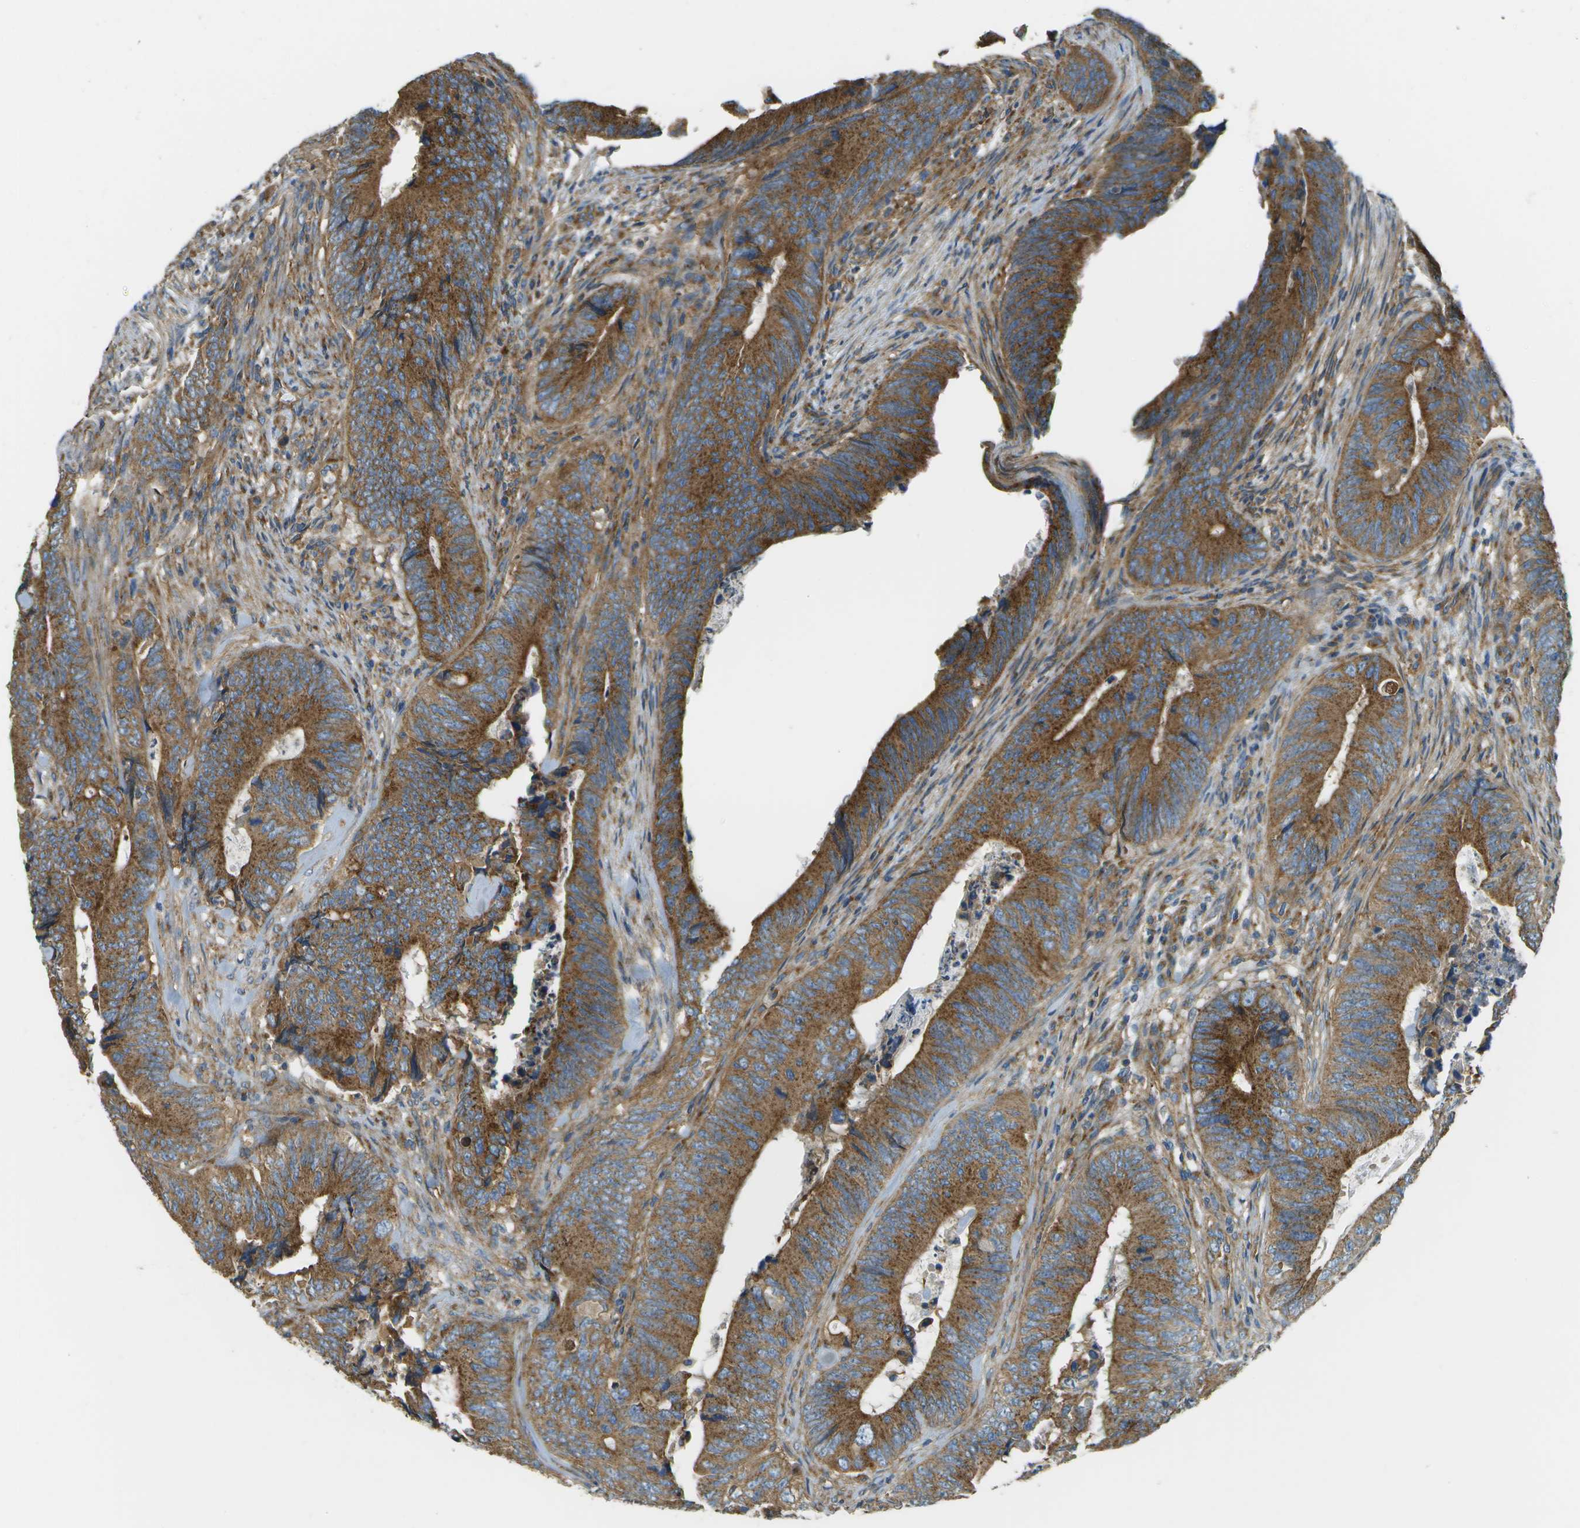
{"staining": {"intensity": "strong", "quantity": ">75%", "location": "cytoplasmic/membranous"}, "tissue": "colorectal cancer", "cell_type": "Tumor cells", "image_type": "cancer", "snomed": [{"axis": "morphology", "description": "Normal tissue, NOS"}, {"axis": "morphology", "description": "Adenocarcinoma, NOS"}, {"axis": "topography", "description": "Colon"}], "caption": "A photomicrograph of colorectal cancer stained for a protein shows strong cytoplasmic/membranous brown staining in tumor cells.", "gene": "CLTC", "patient": {"sex": "male", "age": 56}}